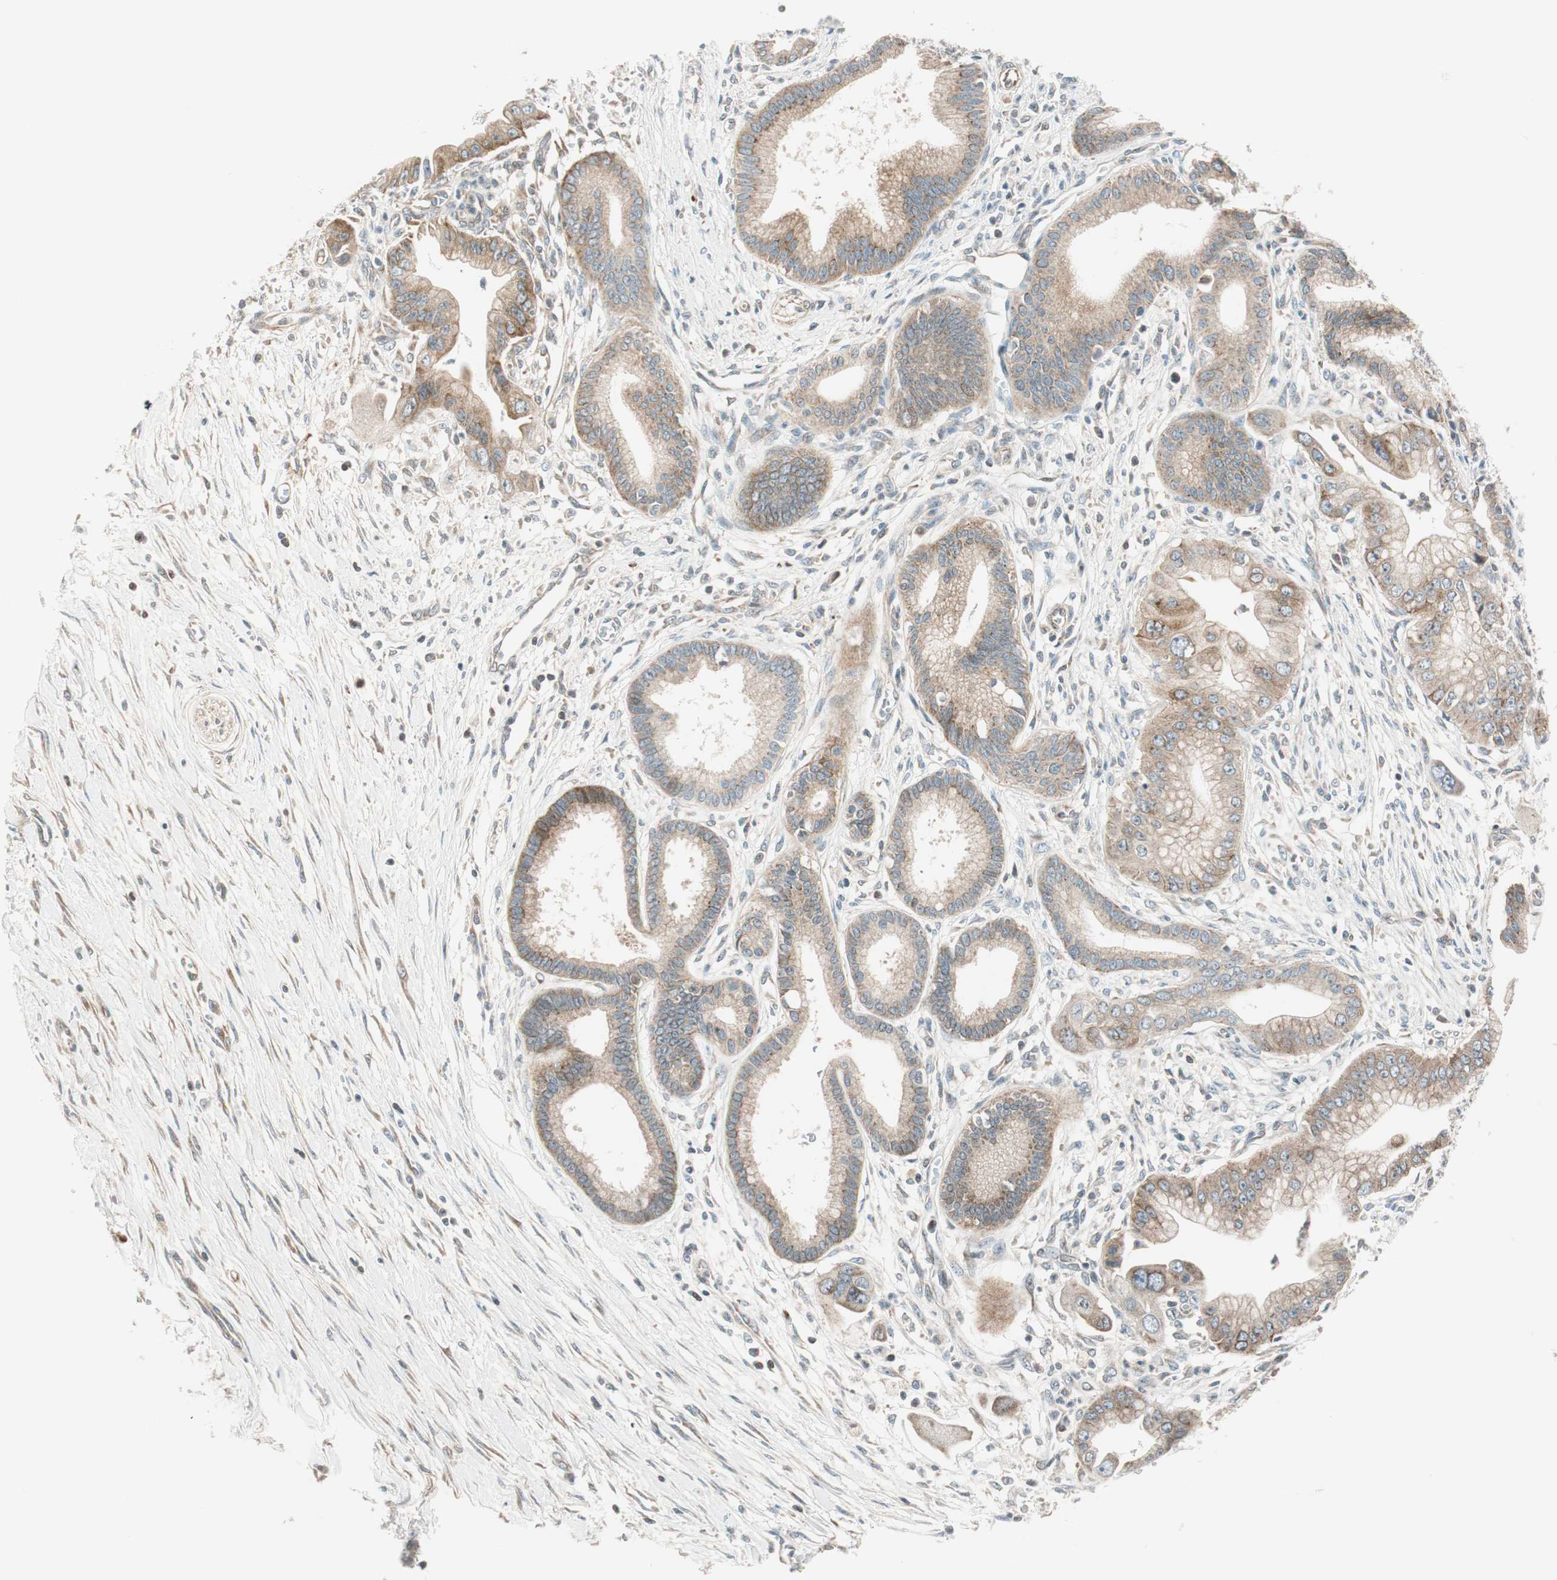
{"staining": {"intensity": "moderate", "quantity": ">75%", "location": "cytoplasmic/membranous"}, "tissue": "pancreatic cancer", "cell_type": "Tumor cells", "image_type": "cancer", "snomed": [{"axis": "morphology", "description": "Adenocarcinoma, NOS"}, {"axis": "topography", "description": "Pancreas"}], "caption": "Protein staining of pancreatic cancer tissue displays moderate cytoplasmic/membranous positivity in about >75% of tumor cells. Nuclei are stained in blue.", "gene": "ABI1", "patient": {"sex": "male", "age": 59}}